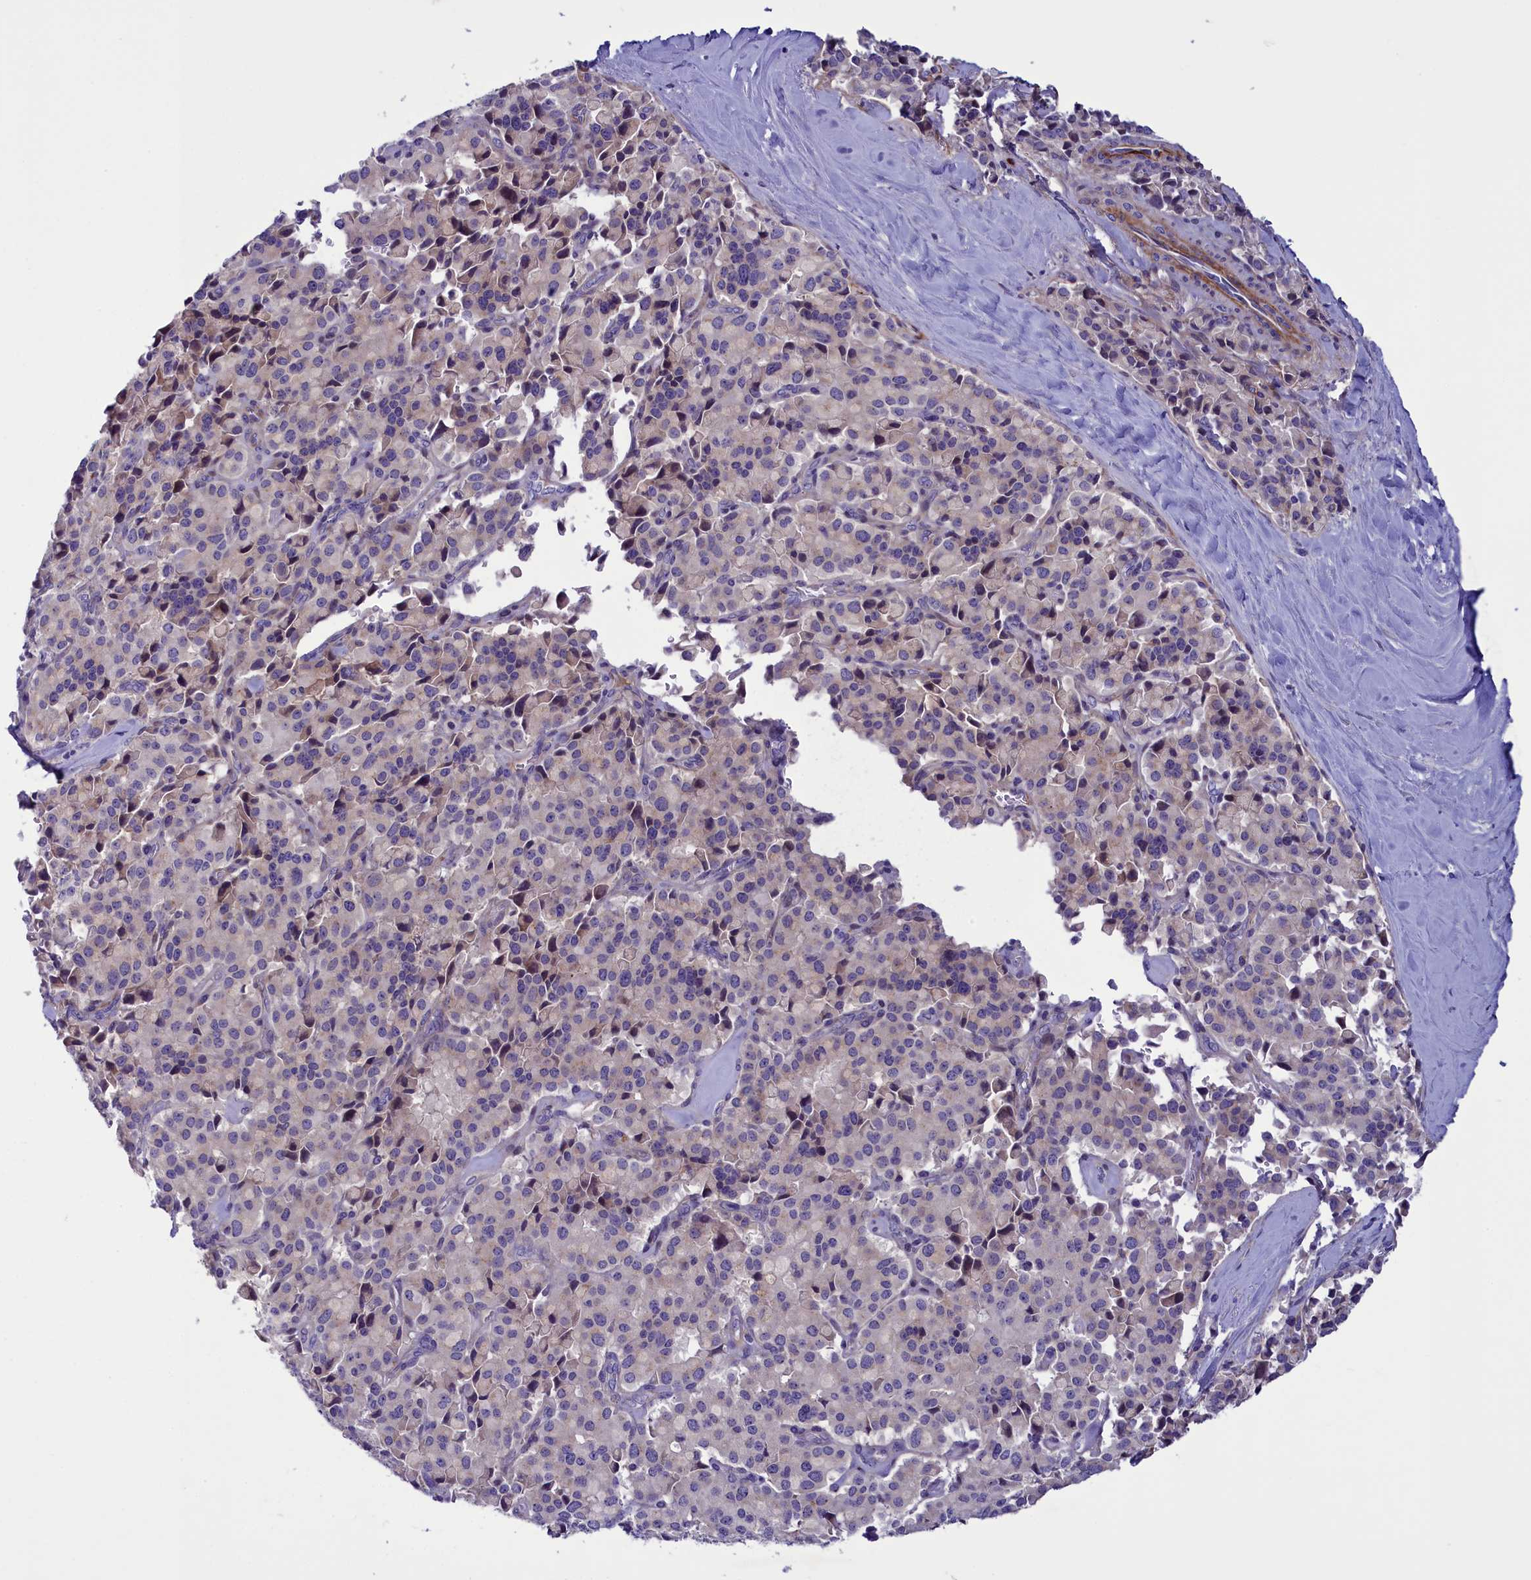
{"staining": {"intensity": "weak", "quantity": "<25%", "location": "cytoplasmic/membranous"}, "tissue": "pancreatic cancer", "cell_type": "Tumor cells", "image_type": "cancer", "snomed": [{"axis": "morphology", "description": "Adenocarcinoma, NOS"}, {"axis": "topography", "description": "Pancreas"}], "caption": "Histopathology image shows no significant protein expression in tumor cells of pancreatic cancer (adenocarcinoma).", "gene": "LOXL1", "patient": {"sex": "male", "age": 65}}